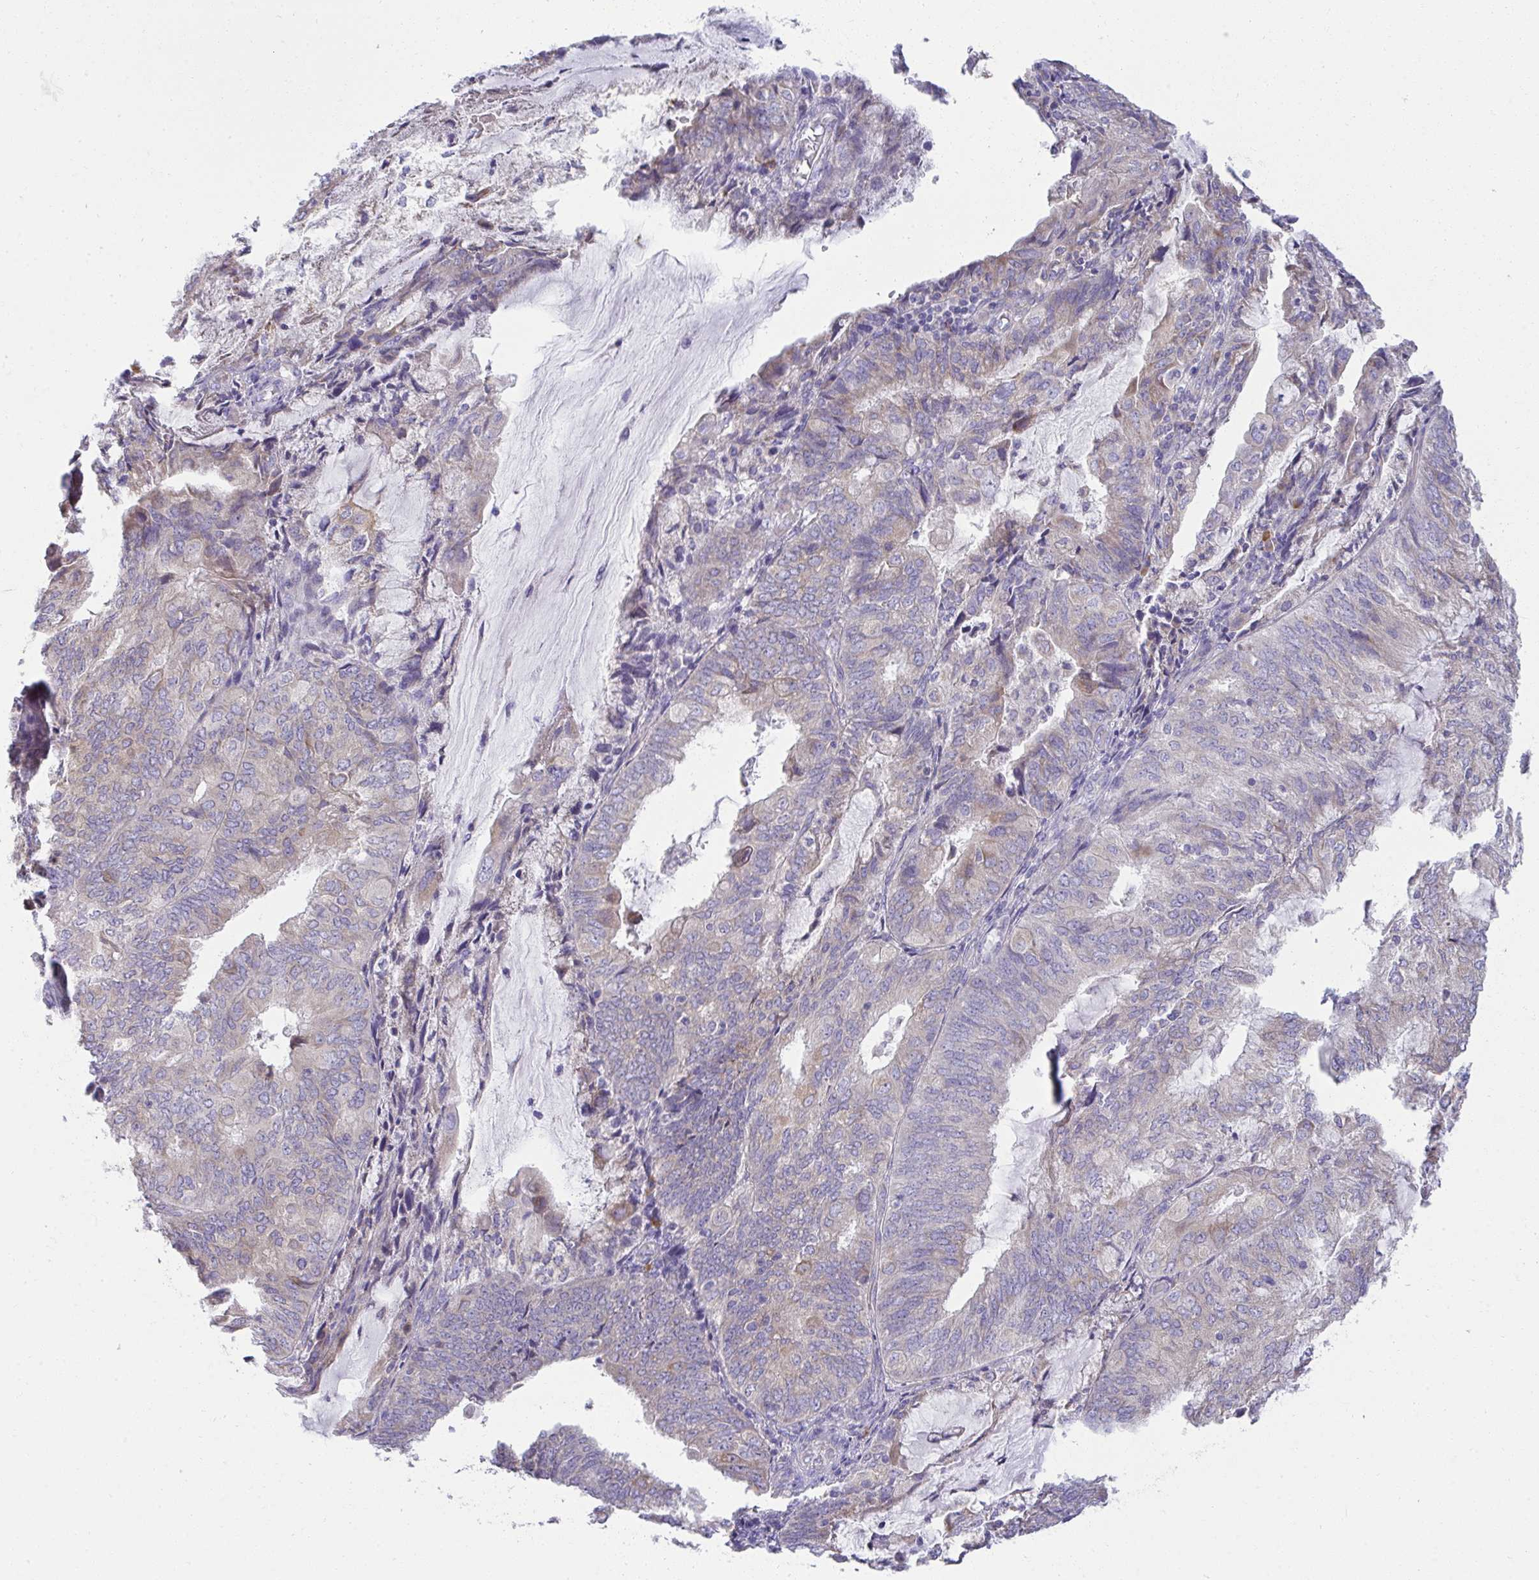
{"staining": {"intensity": "weak", "quantity": "25%-75%", "location": "cytoplasmic/membranous"}, "tissue": "endometrial cancer", "cell_type": "Tumor cells", "image_type": "cancer", "snomed": [{"axis": "morphology", "description": "Adenocarcinoma, NOS"}, {"axis": "topography", "description": "Endometrium"}], "caption": "Weak cytoplasmic/membranous protein expression is identified in about 25%-75% of tumor cells in endometrial cancer.", "gene": "FASLG", "patient": {"sex": "female", "age": 81}}